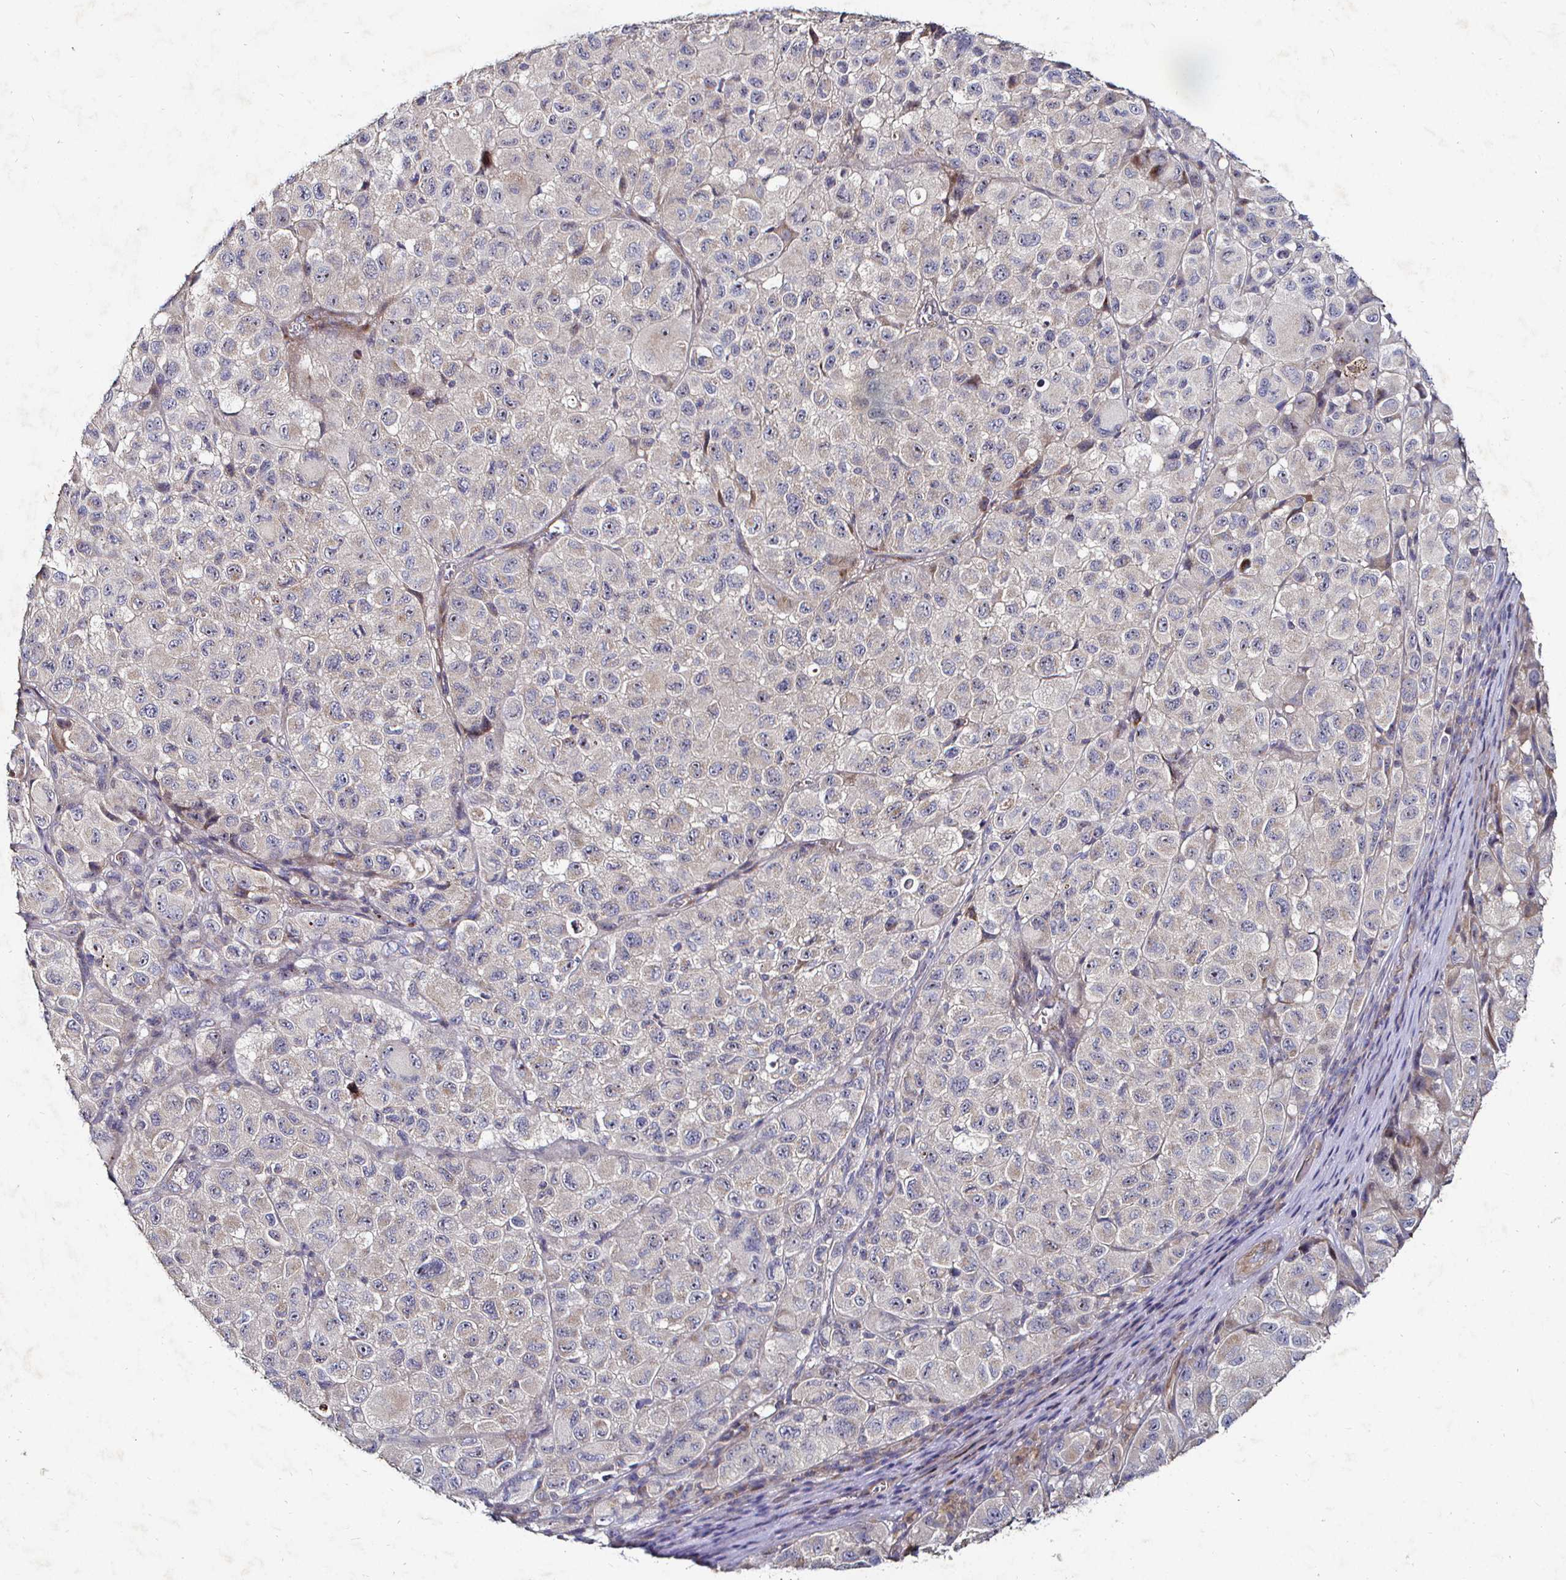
{"staining": {"intensity": "weak", "quantity": "25%-75%", "location": "cytoplasmic/membranous"}, "tissue": "melanoma", "cell_type": "Tumor cells", "image_type": "cancer", "snomed": [{"axis": "morphology", "description": "Malignant melanoma, NOS"}, {"axis": "topography", "description": "Skin"}], "caption": "Immunohistochemical staining of malignant melanoma demonstrates low levels of weak cytoplasmic/membranous positivity in approximately 25%-75% of tumor cells.", "gene": "NRSN1", "patient": {"sex": "male", "age": 93}}